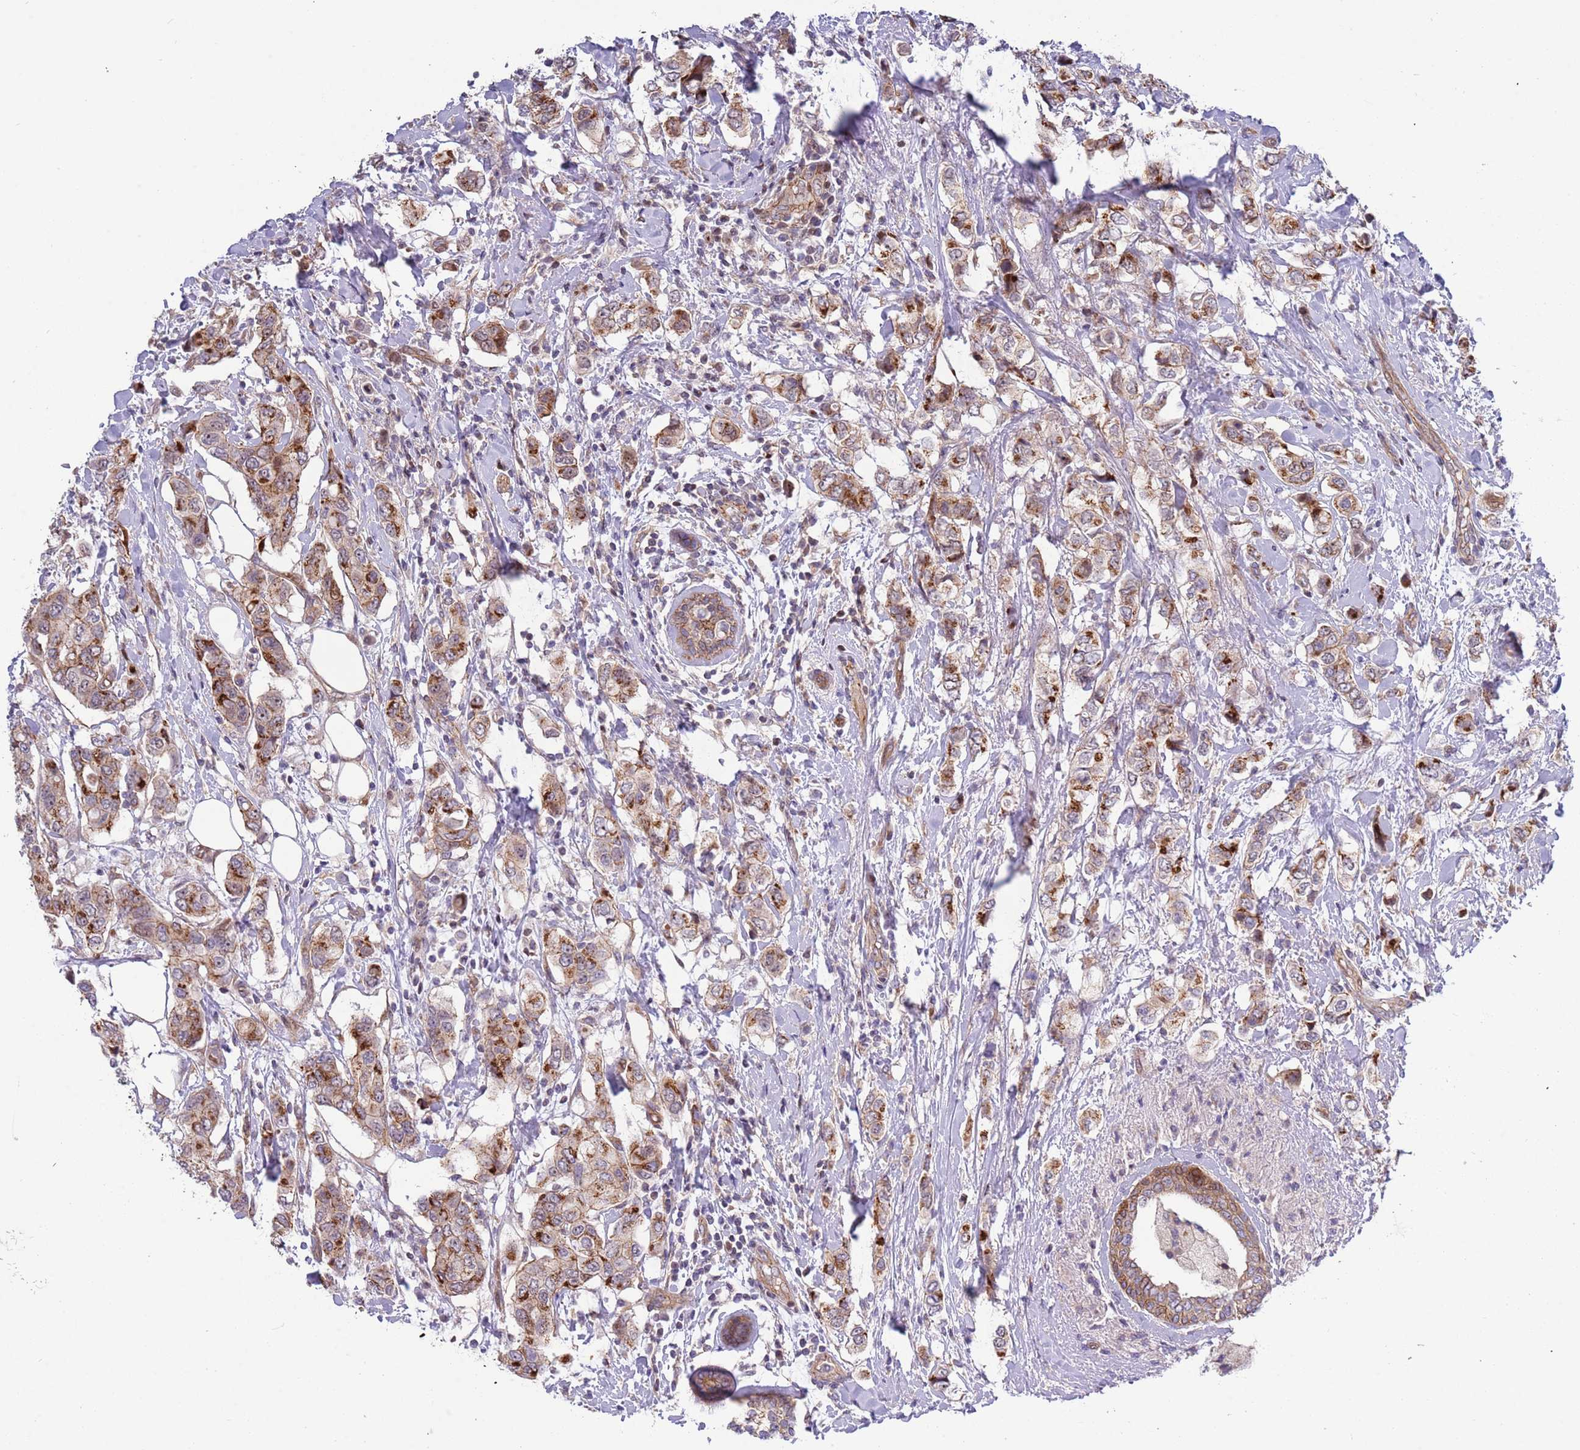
{"staining": {"intensity": "strong", "quantity": ">75%", "location": "cytoplasmic/membranous"}, "tissue": "breast cancer", "cell_type": "Tumor cells", "image_type": "cancer", "snomed": [{"axis": "morphology", "description": "Lobular carcinoma"}, {"axis": "topography", "description": "Breast"}], "caption": "This is an image of IHC staining of breast lobular carcinoma, which shows strong positivity in the cytoplasmic/membranous of tumor cells.", "gene": "ITGB6", "patient": {"sex": "female", "age": 51}}